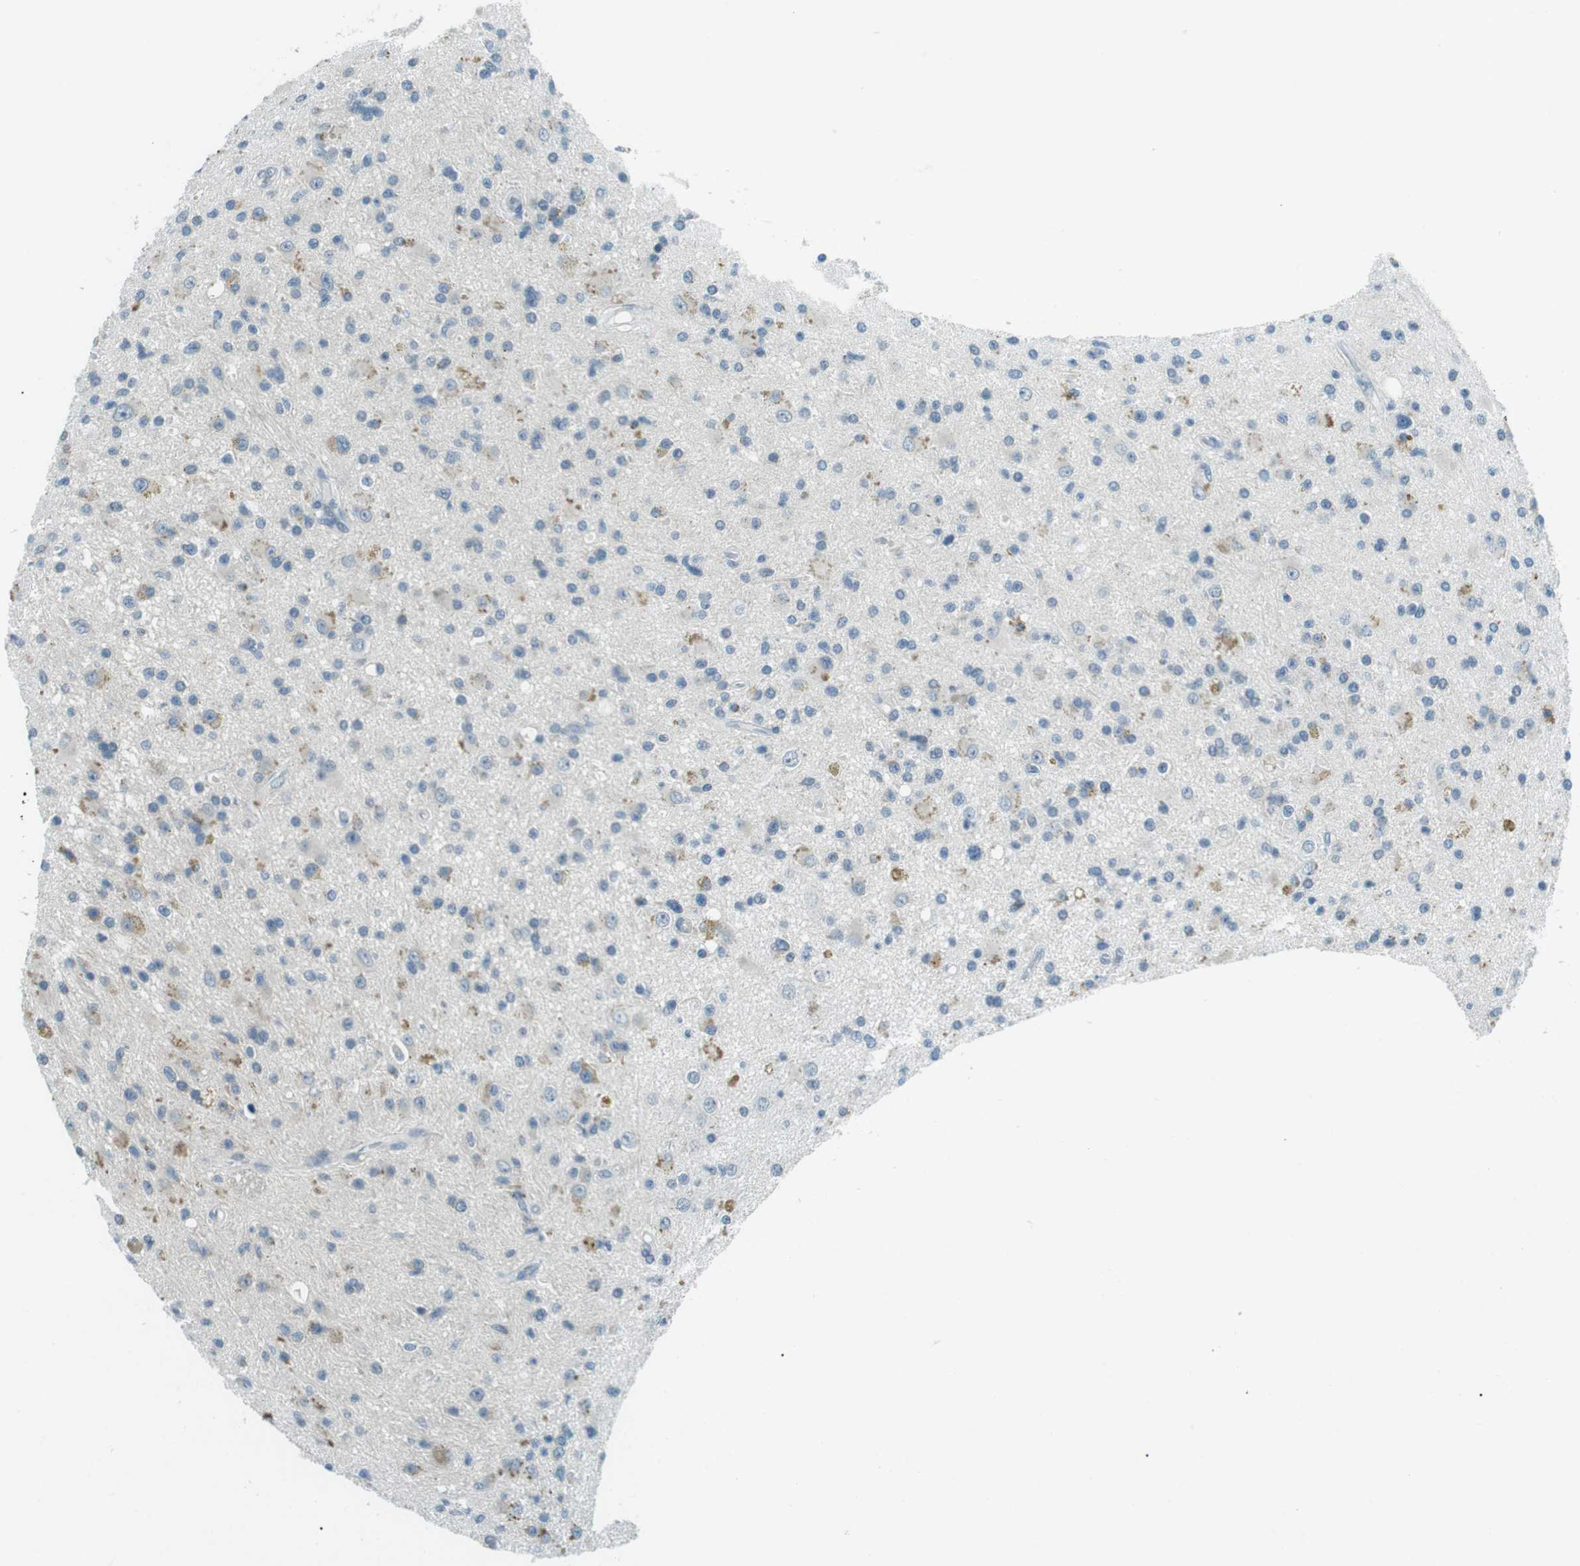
{"staining": {"intensity": "moderate", "quantity": "25%-75%", "location": "cytoplasmic/membranous"}, "tissue": "glioma", "cell_type": "Tumor cells", "image_type": "cancer", "snomed": [{"axis": "morphology", "description": "Glioma, malignant, High grade"}, {"axis": "topography", "description": "Brain"}], "caption": "A photomicrograph of human glioma stained for a protein displays moderate cytoplasmic/membranous brown staining in tumor cells. (IHC, brightfield microscopy, high magnification).", "gene": "SERPINB2", "patient": {"sex": "male", "age": 33}}